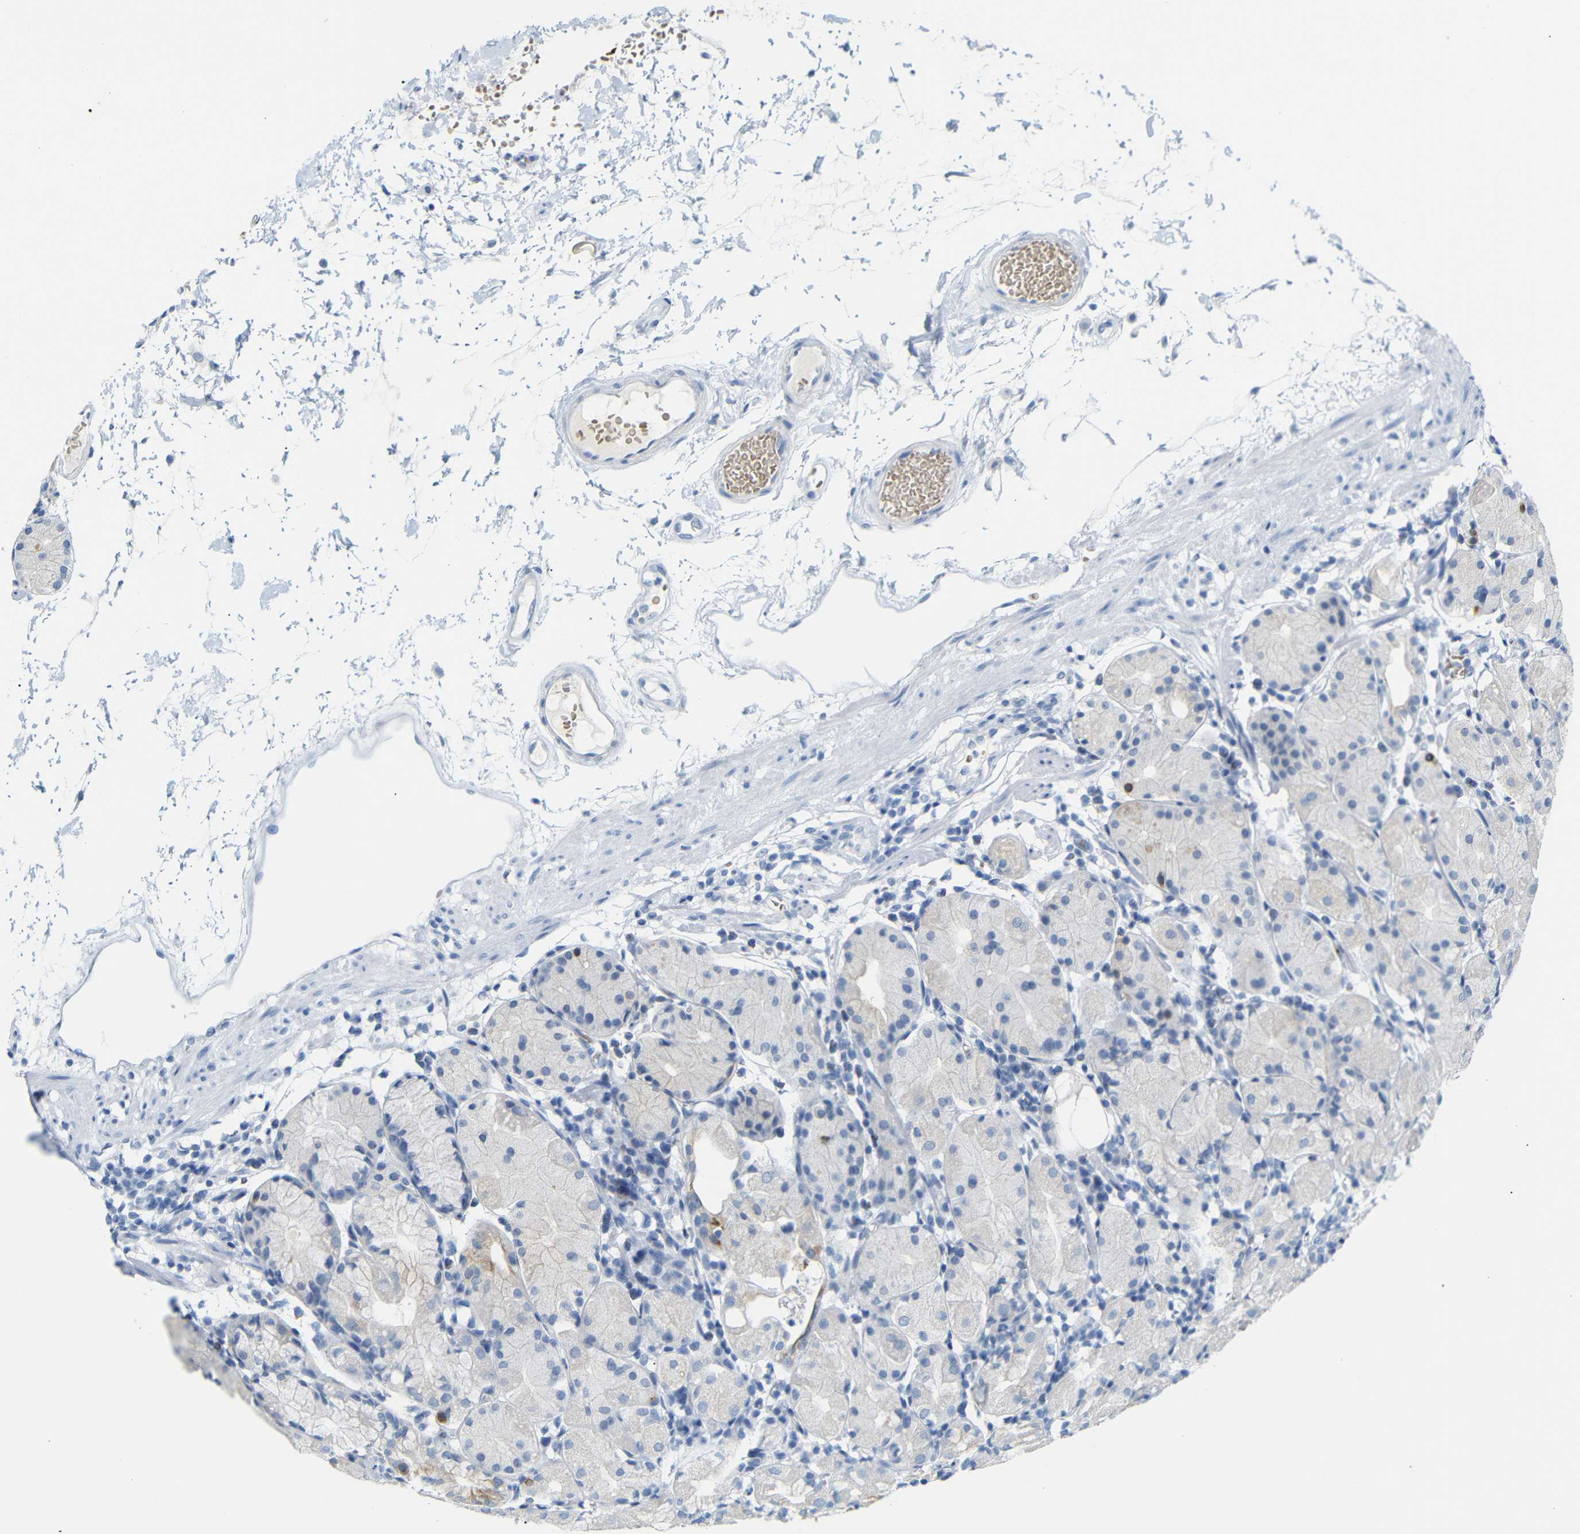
{"staining": {"intensity": "moderate", "quantity": "25%-75%", "location": "cytoplasmic/membranous"}, "tissue": "stomach", "cell_type": "Glandular cells", "image_type": "normal", "snomed": [{"axis": "morphology", "description": "Normal tissue, NOS"}, {"axis": "topography", "description": "Stomach"}, {"axis": "topography", "description": "Stomach, lower"}], "caption": "A photomicrograph showing moderate cytoplasmic/membranous staining in approximately 25%-75% of glandular cells in normal stomach, as visualized by brown immunohistochemical staining.", "gene": "DYNAP", "patient": {"sex": "female", "age": 75}}